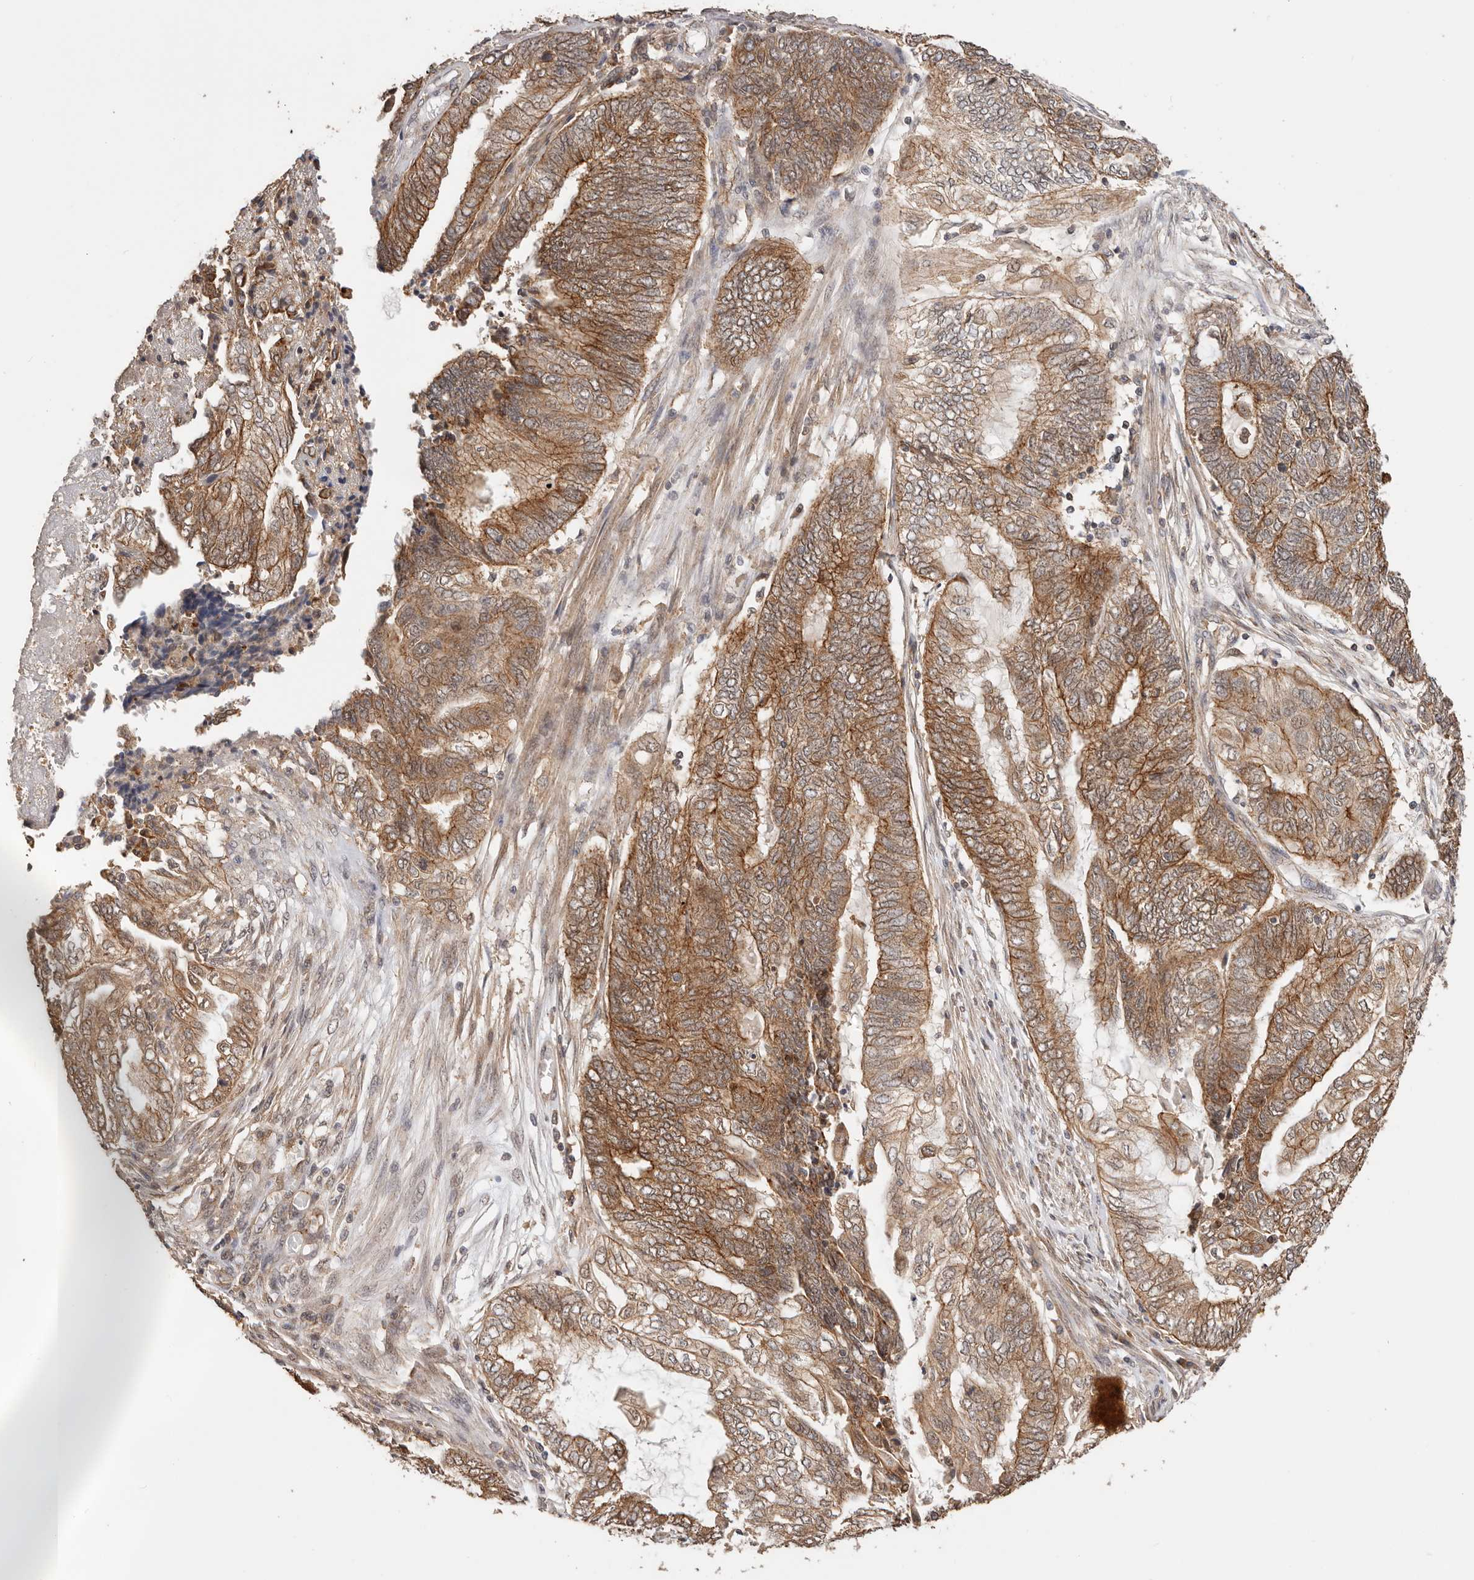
{"staining": {"intensity": "strong", "quantity": ">75%", "location": "cytoplasmic/membranous"}, "tissue": "endometrial cancer", "cell_type": "Tumor cells", "image_type": "cancer", "snomed": [{"axis": "morphology", "description": "Adenocarcinoma, NOS"}, {"axis": "topography", "description": "Uterus"}, {"axis": "topography", "description": "Endometrium"}], "caption": "Endometrial adenocarcinoma stained with immunohistochemistry displays strong cytoplasmic/membranous expression in about >75% of tumor cells. Nuclei are stained in blue.", "gene": "AFDN", "patient": {"sex": "female", "age": 70}}